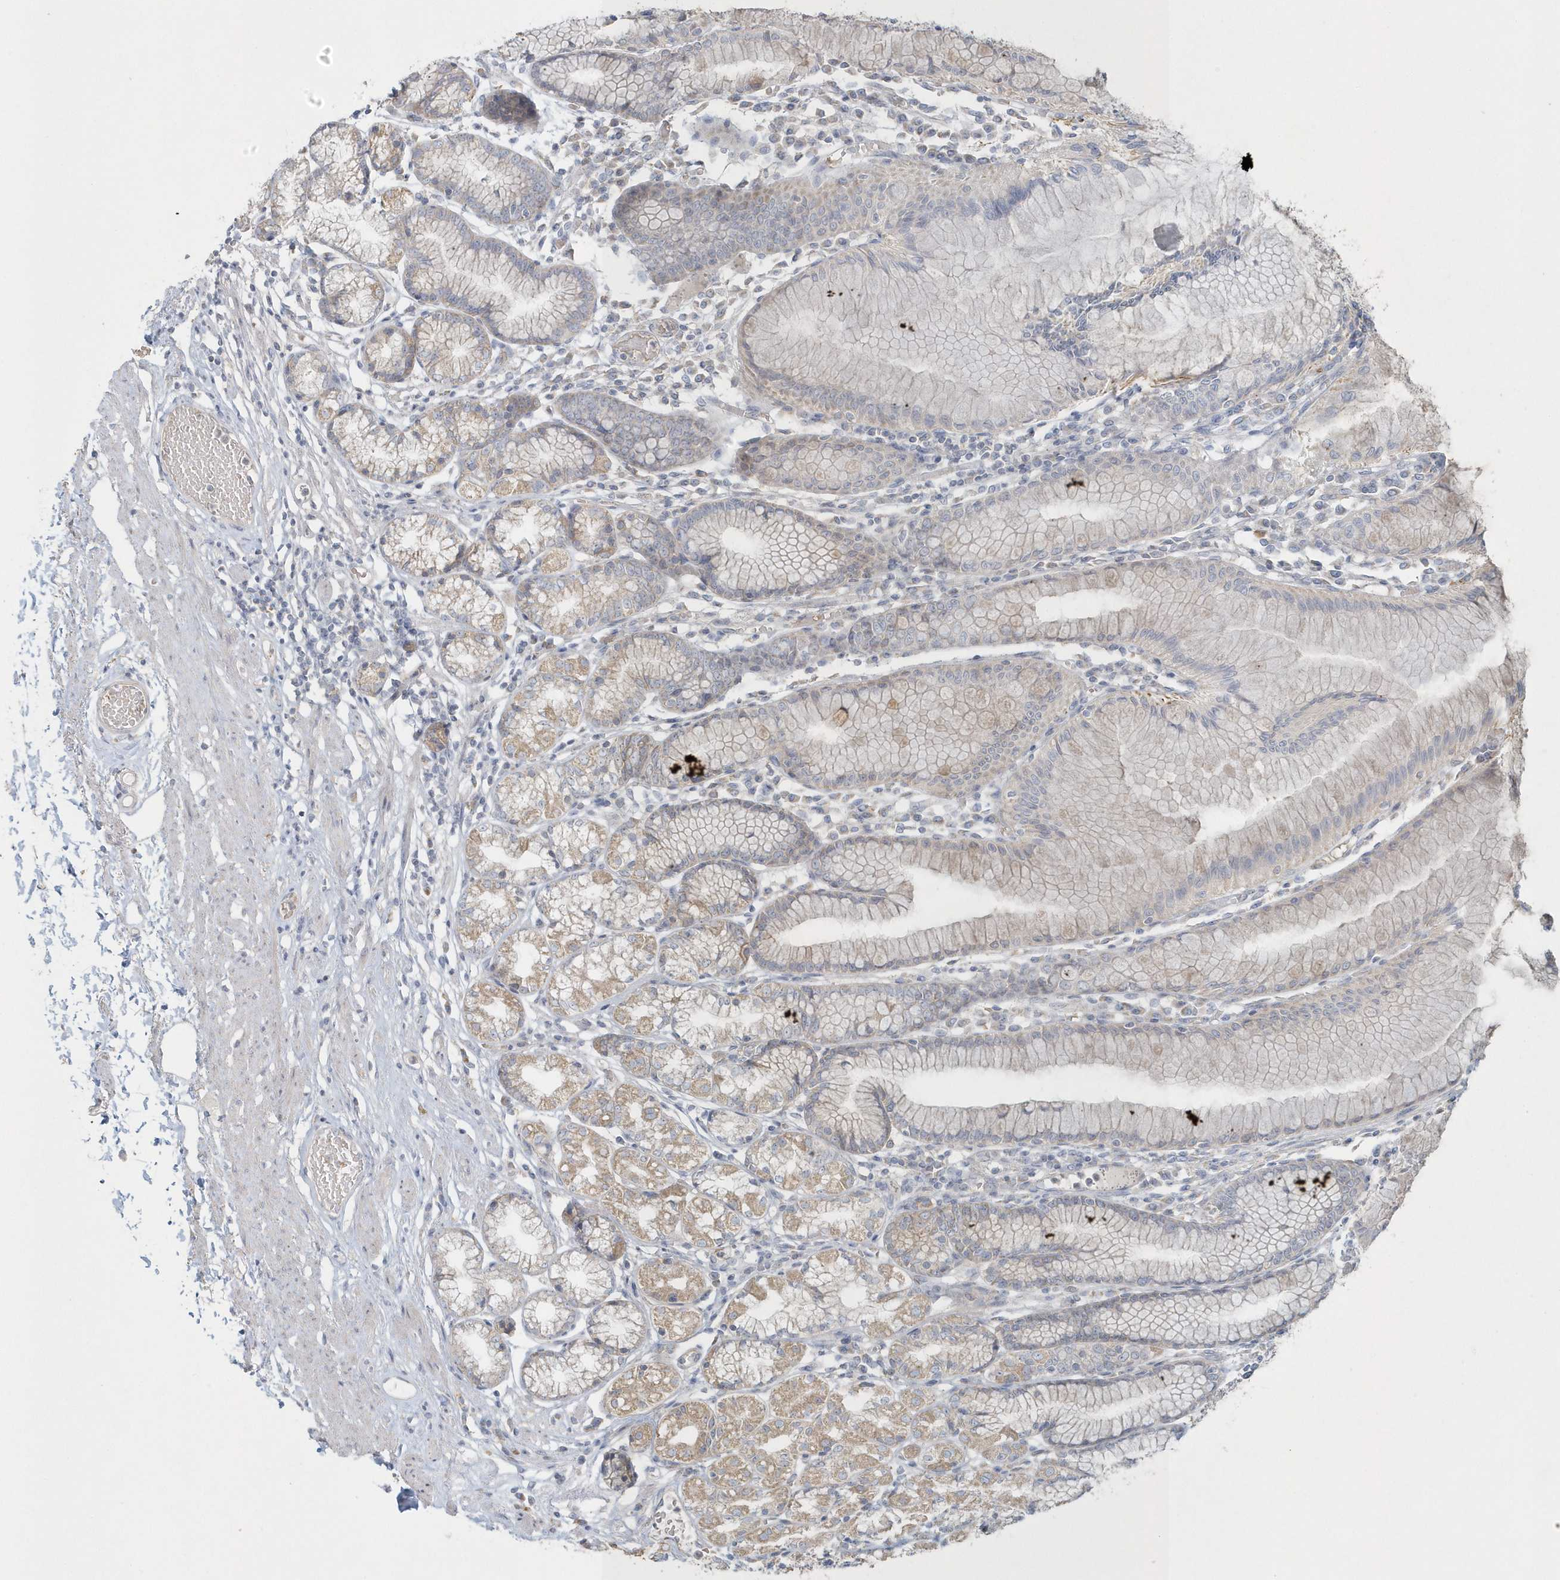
{"staining": {"intensity": "moderate", "quantity": "<25%", "location": "cytoplasmic/membranous"}, "tissue": "stomach", "cell_type": "Glandular cells", "image_type": "normal", "snomed": [{"axis": "morphology", "description": "Normal tissue, NOS"}, {"axis": "topography", "description": "Stomach"}], "caption": "An image of stomach stained for a protein demonstrates moderate cytoplasmic/membranous brown staining in glandular cells. (DAB = brown stain, brightfield microscopy at high magnification).", "gene": "BLTP3A", "patient": {"sex": "female", "age": 57}}